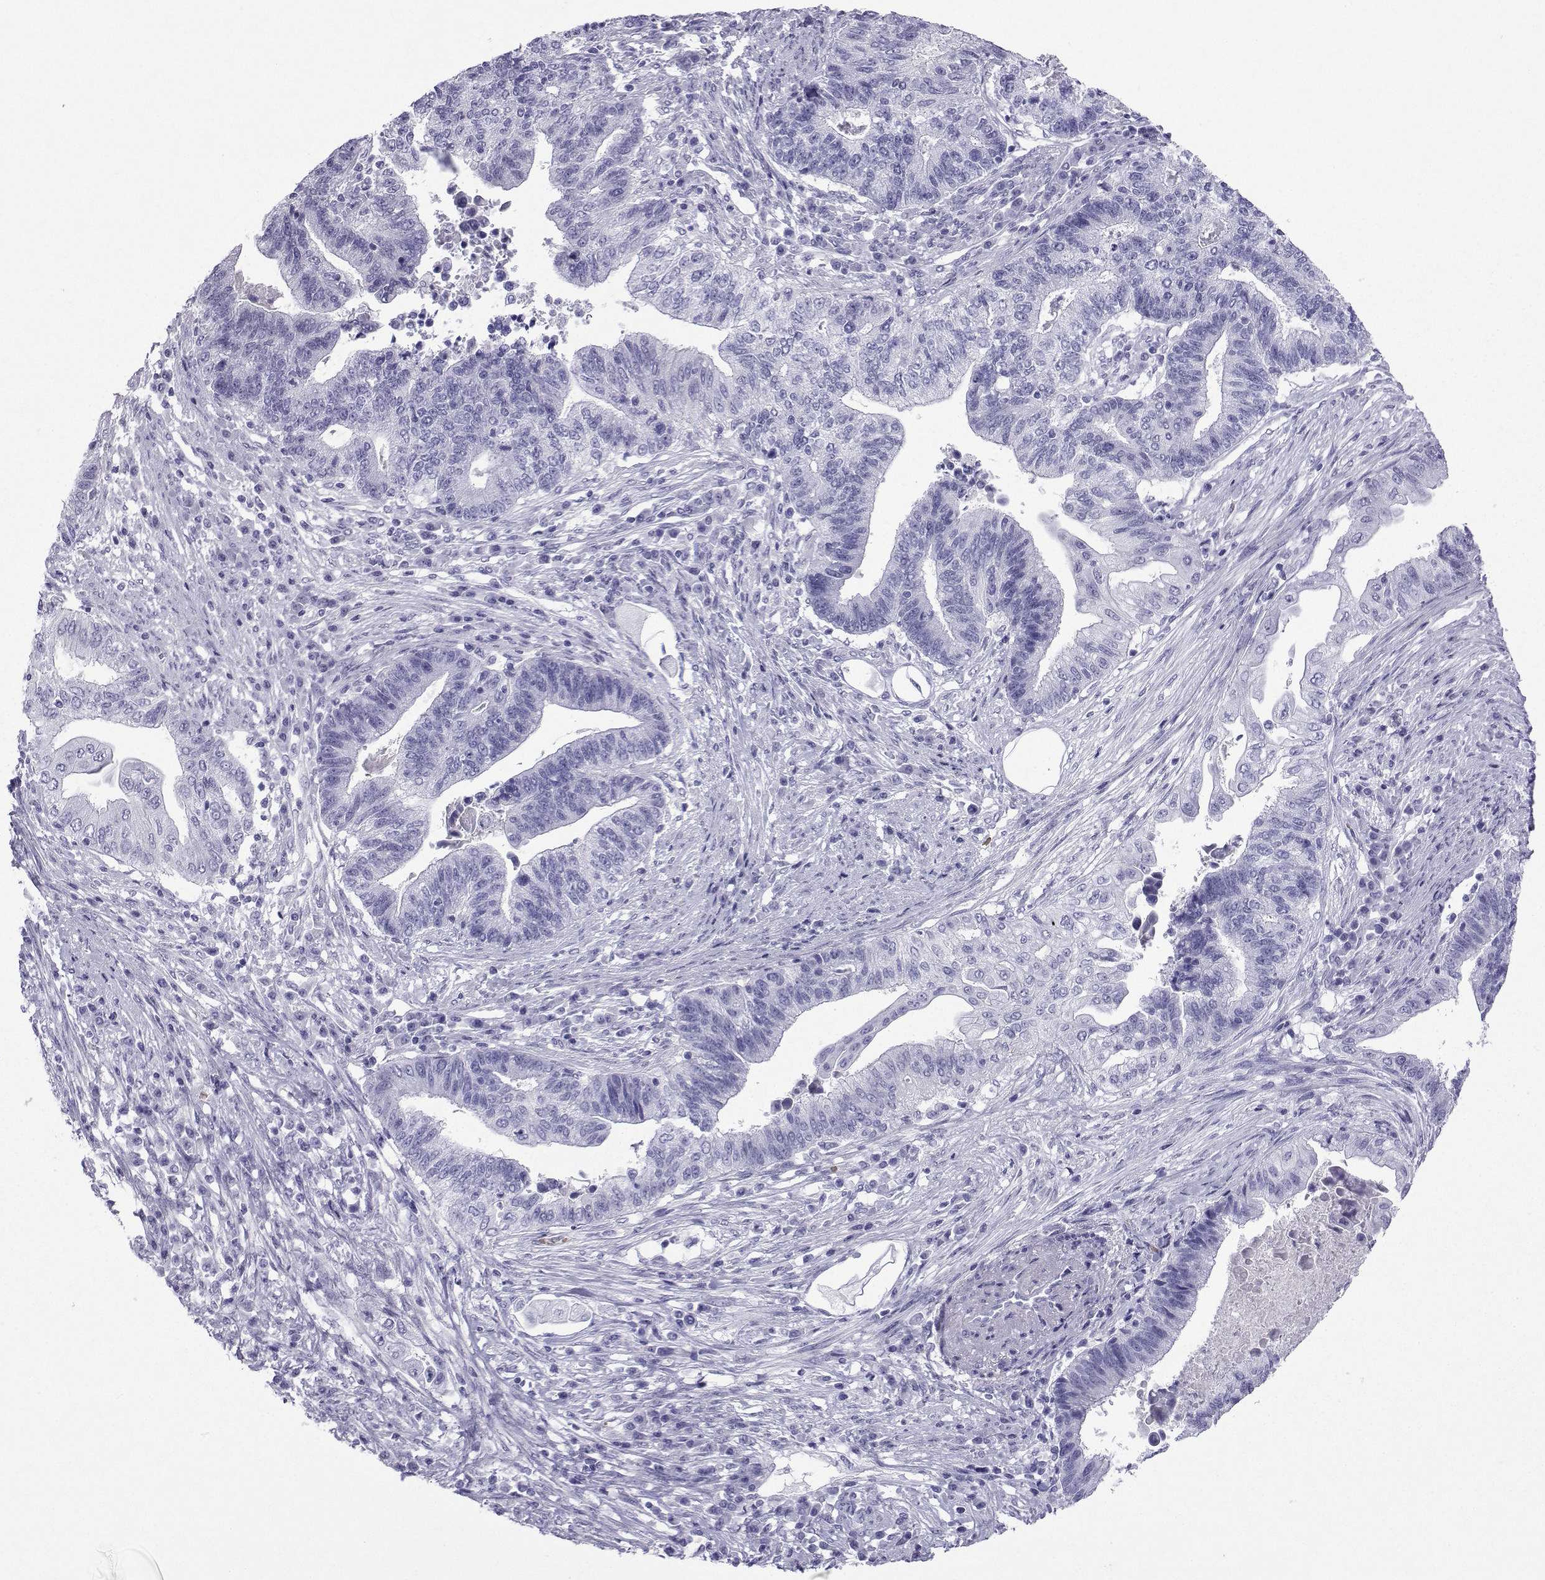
{"staining": {"intensity": "negative", "quantity": "none", "location": "none"}, "tissue": "endometrial cancer", "cell_type": "Tumor cells", "image_type": "cancer", "snomed": [{"axis": "morphology", "description": "Adenocarcinoma, NOS"}, {"axis": "topography", "description": "Uterus"}, {"axis": "topography", "description": "Endometrium"}], "caption": "Immunohistochemical staining of endometrial adenocarcinoma demonstrates no significant staining in tumor cells.", "gene": "TRIM46", "patient": {"sex": "female", "age": 54}}